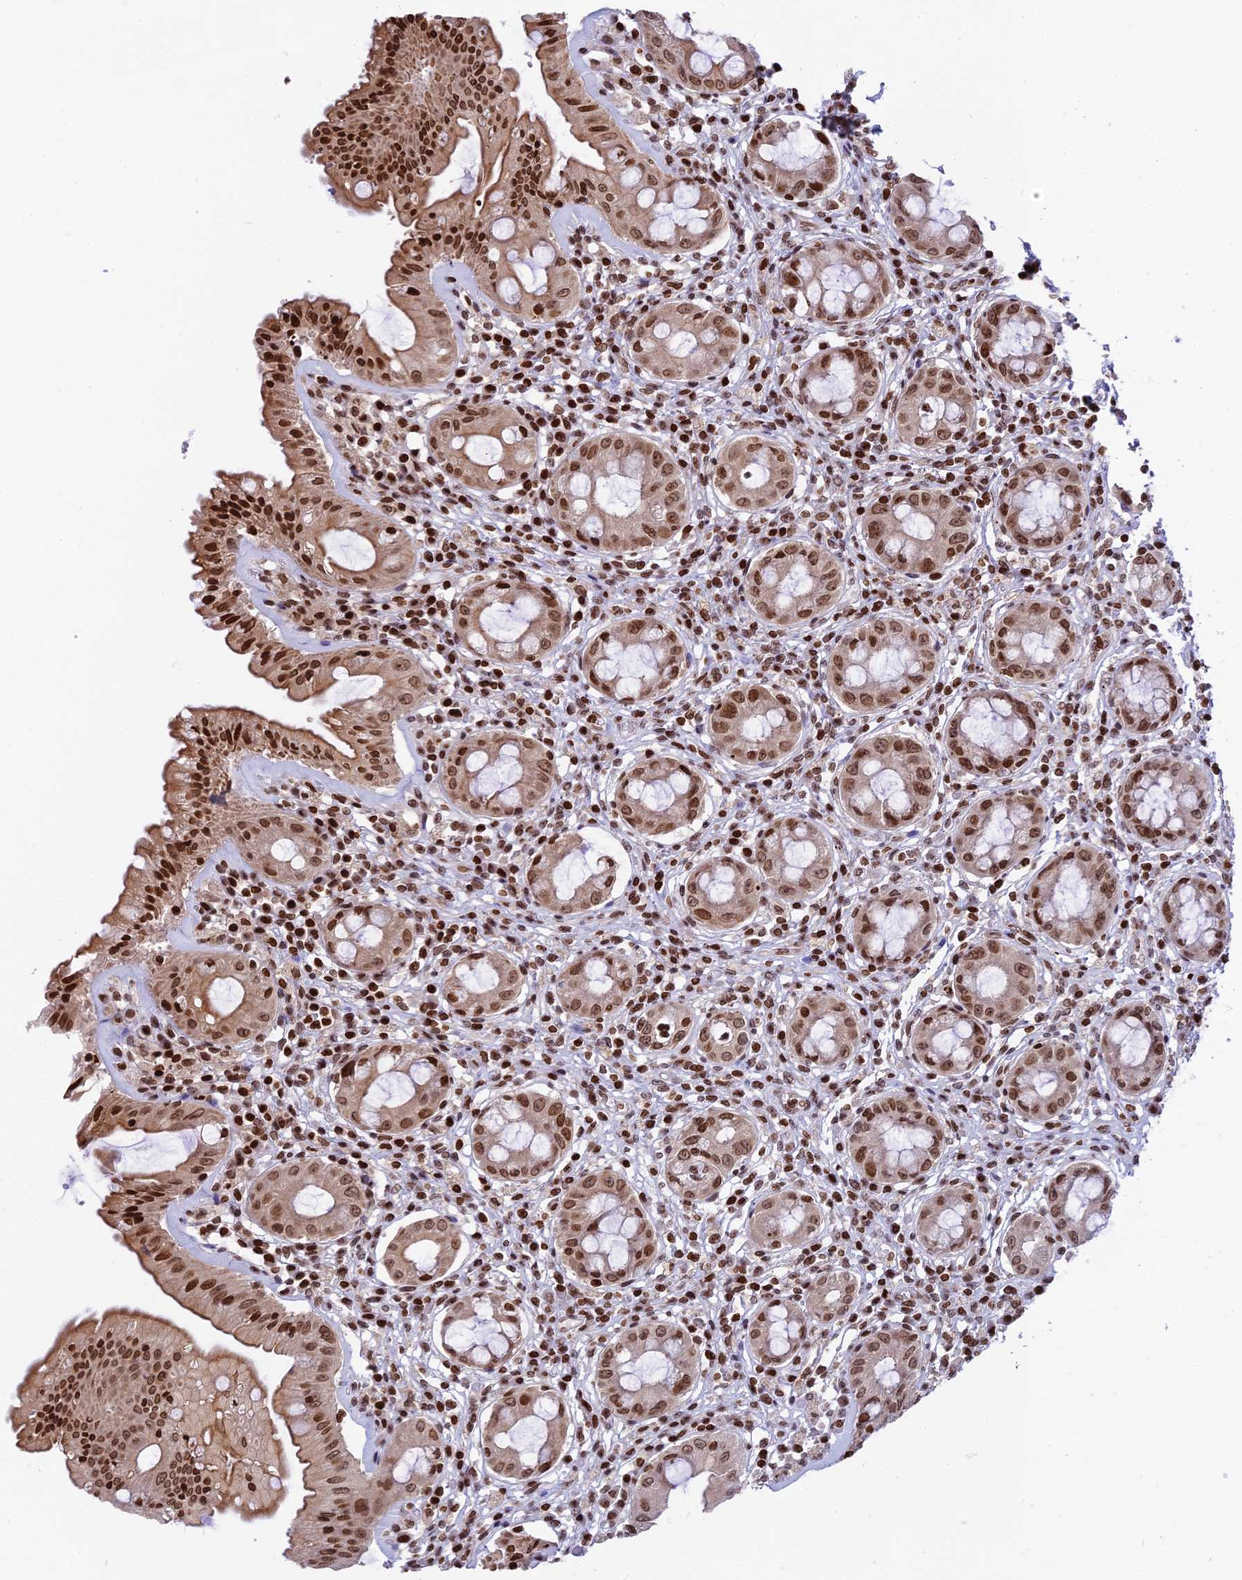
{"staining": {"intensity": "strong", "quantity": ">75%", "location": "nuclear"}, "tissue": "rectum", "cell_type": "Glandular cells", "image_type": "normal", "snomed": [{"axis": "morphology", "description": "Normal tissue, NOS"}, {"axis": "topography", "description": "Rectum"}], "caption": "The histopathology image reveals immunohistochemical staining of normal rectum. There is strong nuclear expression is appreciated in about >75% of glandular cells. The staining is performed using DAB brown chromogen to label protein expression. The nuclei are counter-stained blue using hematoxylin.", "gene": "TET2", "patient": {"sex": "female", "age": 57}}